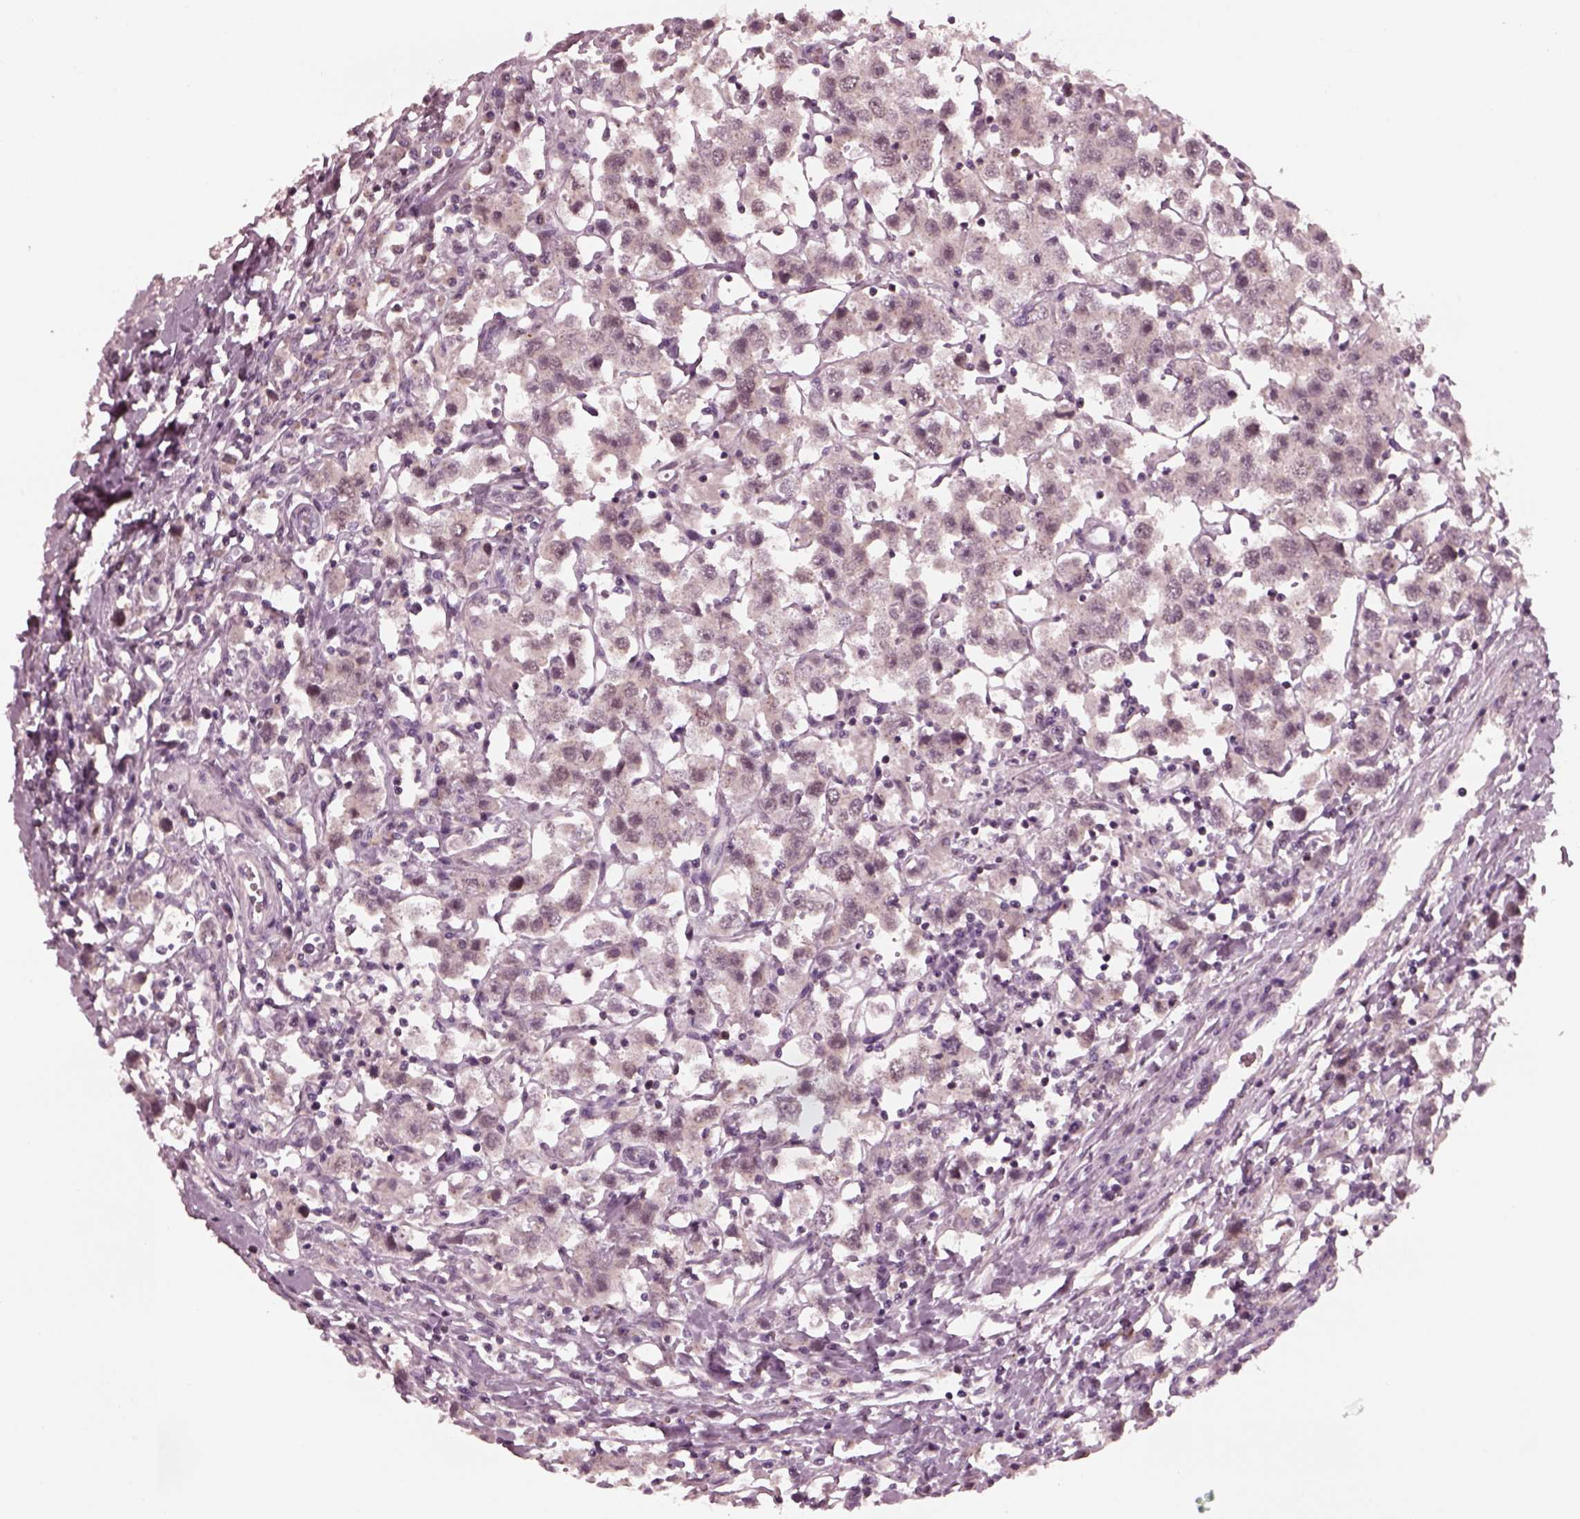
{"staining": {"intensity": "negative", "quantity": "none", "location": "none"}, "tissue": "testis cancer", "cell_type": "Tumor cells", "image_type": "cancer", "snomed": [{"axis": "morphology", "description": "Seminoma, NOS"}, {"axis": "topography", "description": "Testis"}], "caption": "Testis cancer (seminoma) was stained to show a protein in brown. There is no significant positivity in tumor cells.", "gene": "SAXO1", "patient": {"sex": "male", "age": 45}}